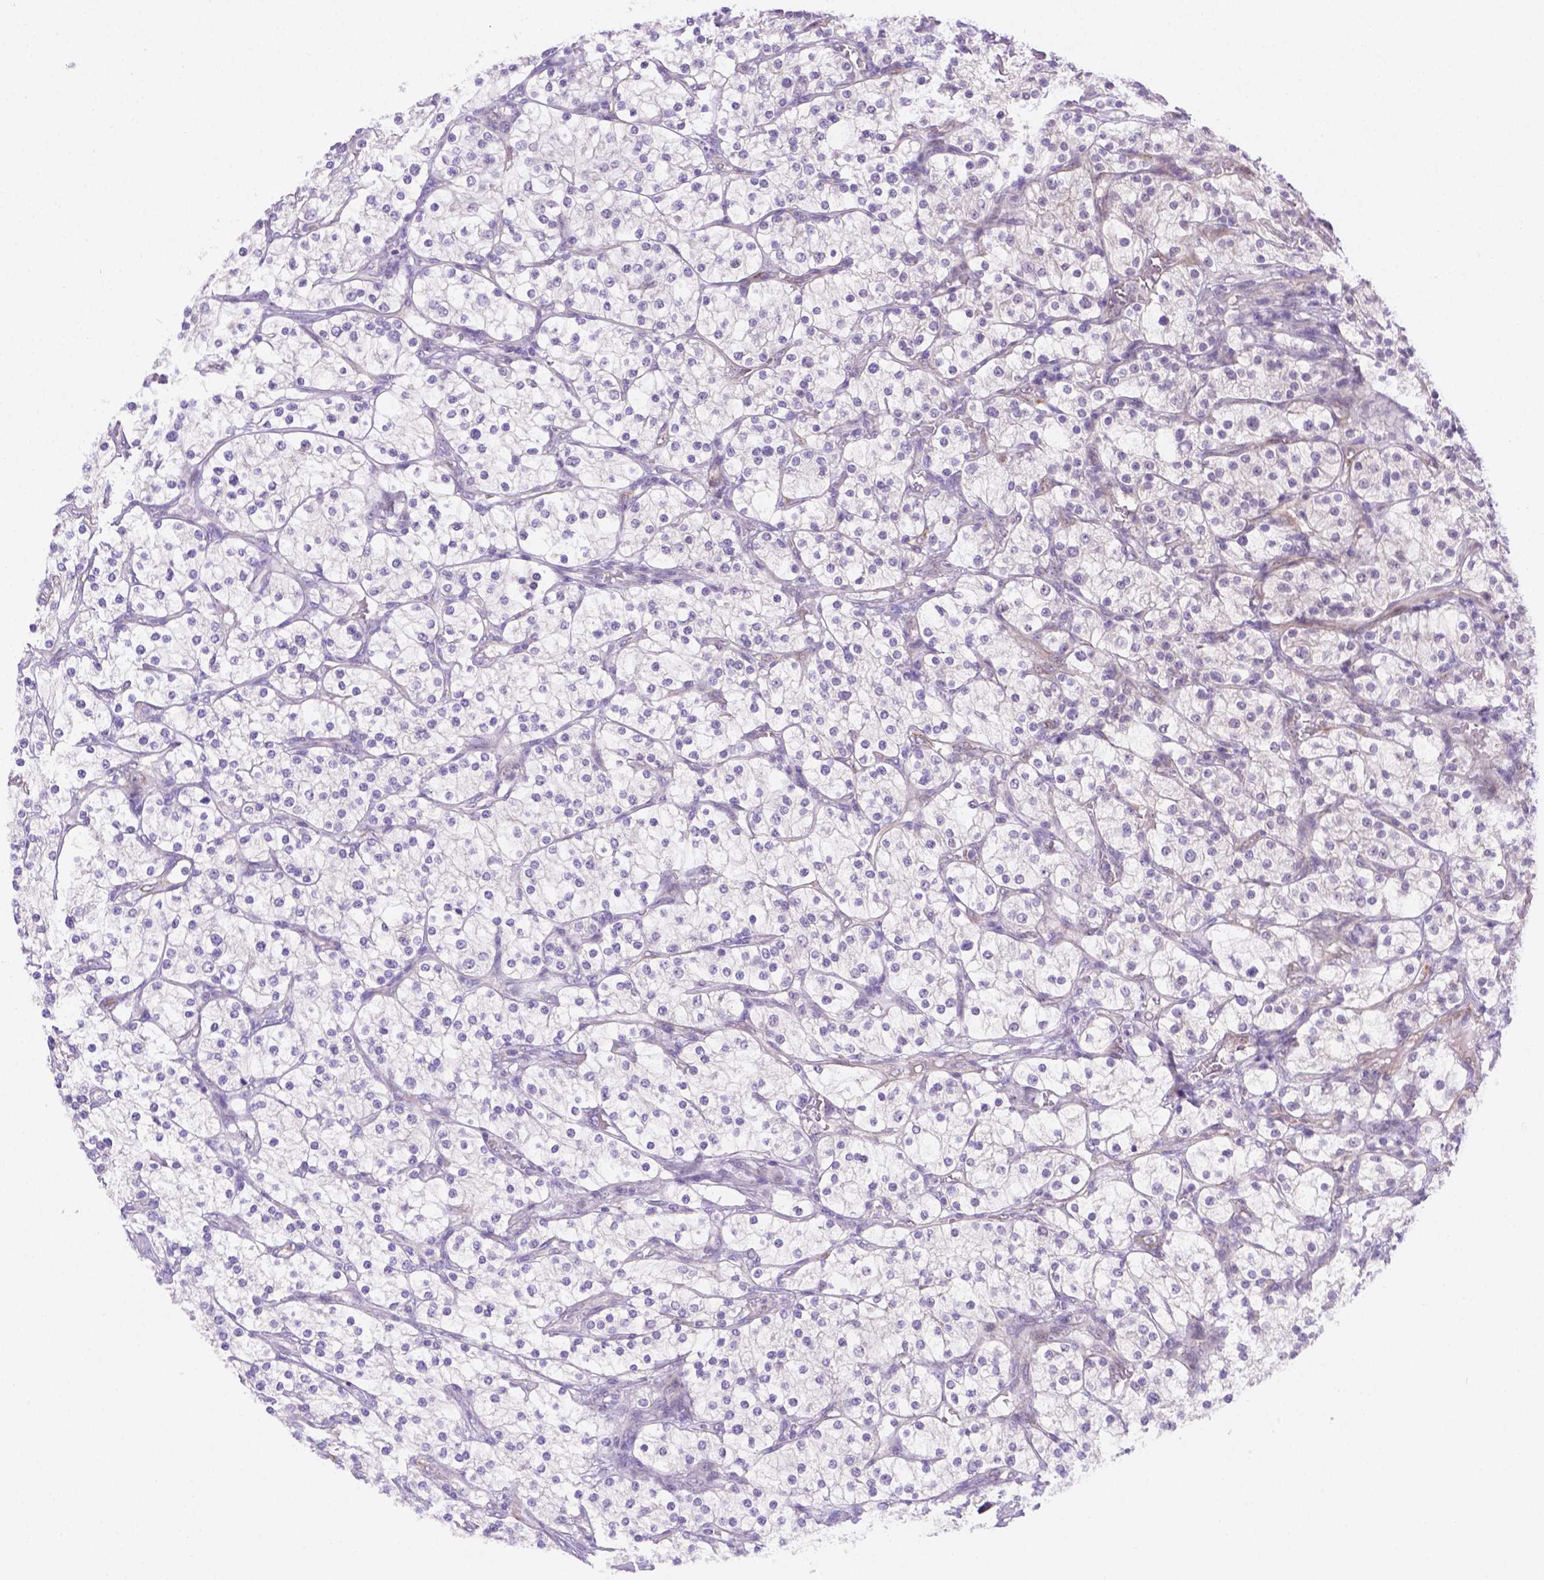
{"staining": {"intensity": "negative", "quantity": "none", "location": "none"}, "tissue": "renal cancer", "cell_type": "Tumor cells", "image_type": "cancer", "snomed": [{"axis": "morphology", "description": "Adenocarcinoma, NOS"}, {"axis": "topography", "description": "Kidney"}], "caption": "A photomicrograph of renal cancer stained for a protein displays no brown staining in tumor cells.", "gene": "NXPE2", "patient": {"sex": "male", "age": 80}}